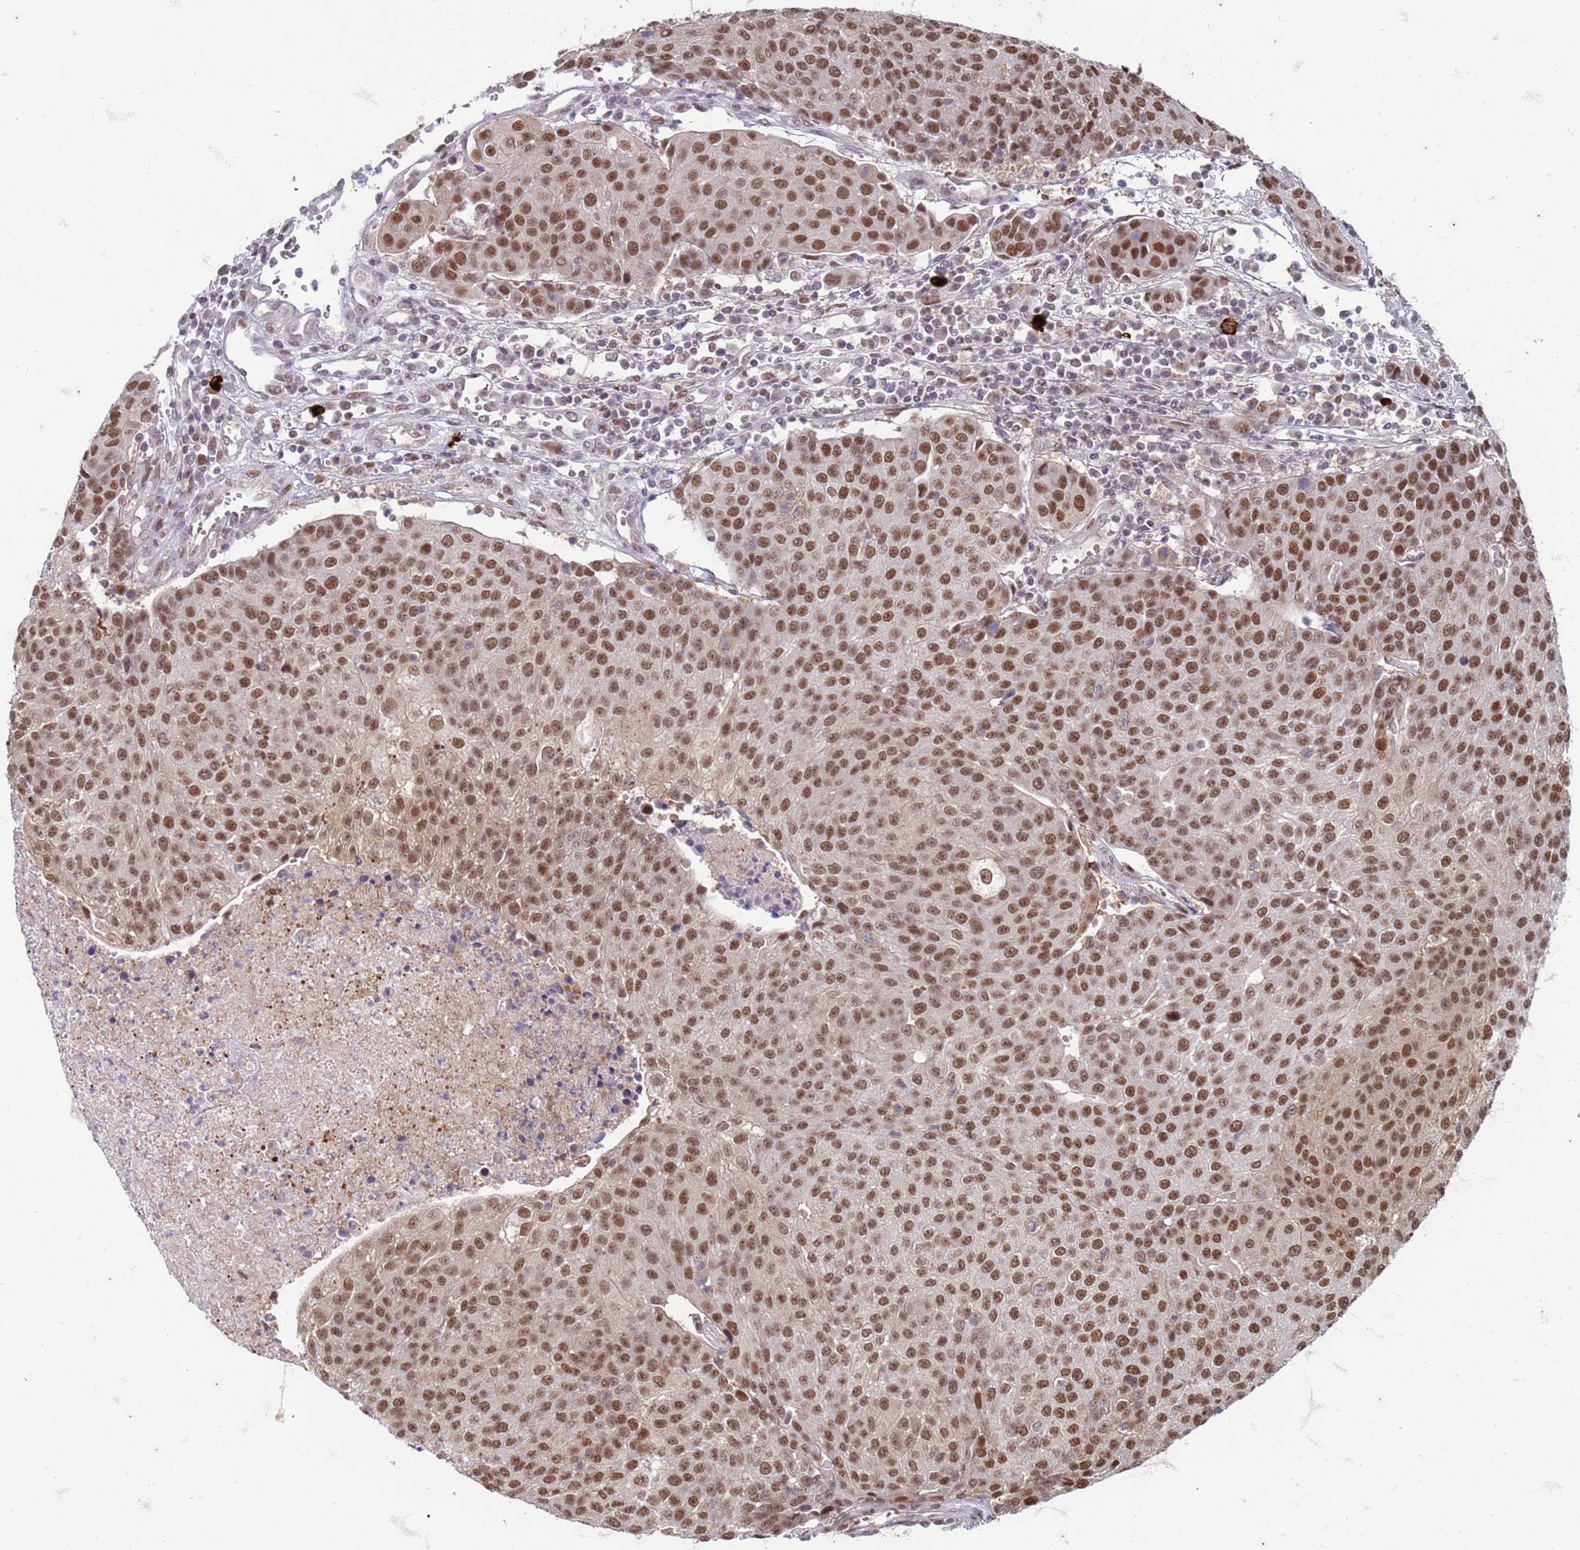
{"staining": {"intensity": "strong", "quantity": ">75%", "location": "nuclear"}, "tissue": "urothelial cancer", "cell_type": "Tumor cells", "image_type": "cancer", "snomed": [{"axis": "morphology", "description": "Urothelial carcinoma, High grade"}, {"axis": "topography", "description": "Urinary bladder"}], "caption": "The micrograph shows staining of urothelial cancer, revealing strong nuclear protein expression (brown color) within tumor cells.", "gene": "TRMT6", "patient": {"sex": "female", "age": 85}}